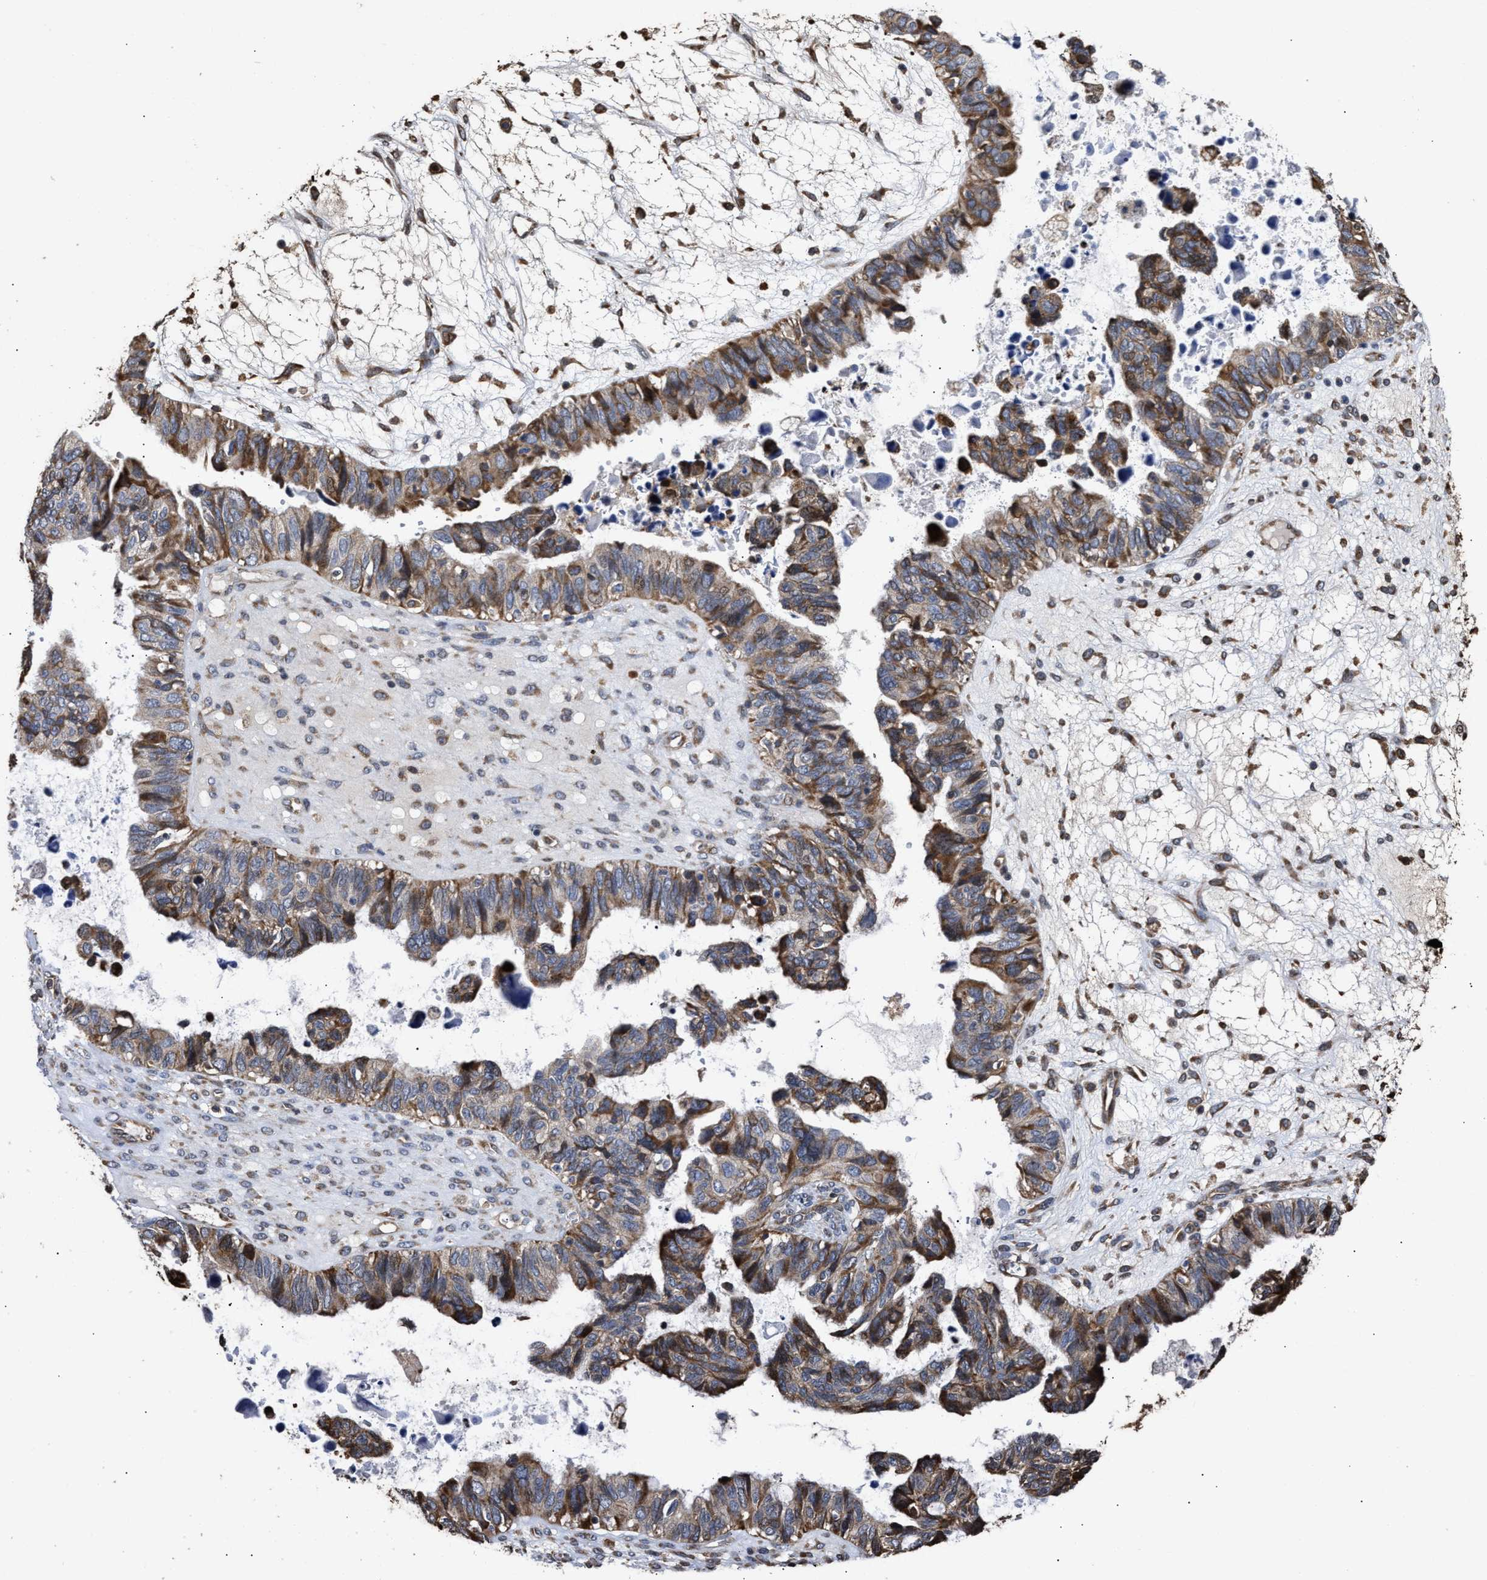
{"staining": {"intensity": "strong", "quantity": "25%-75%", "location": "cytoplasmic/membranous"}, "tissue": "ovarian cancer", "cell_type": "Tumor cells", "image_type": "cancer", "snomed": [{"axis": "morphology", "description": "Cystadenocarcinoma, serous, NOS"}, {"axis": "topography", "description": "Ovary"}], "caption": "Human ovarian cancer (serous cystadenocarcinoma) stained with a protein marker reveals strong staining in tumor cells.", "gene": "GOSR1", "patient": {"sex": "female", "age": 79}}